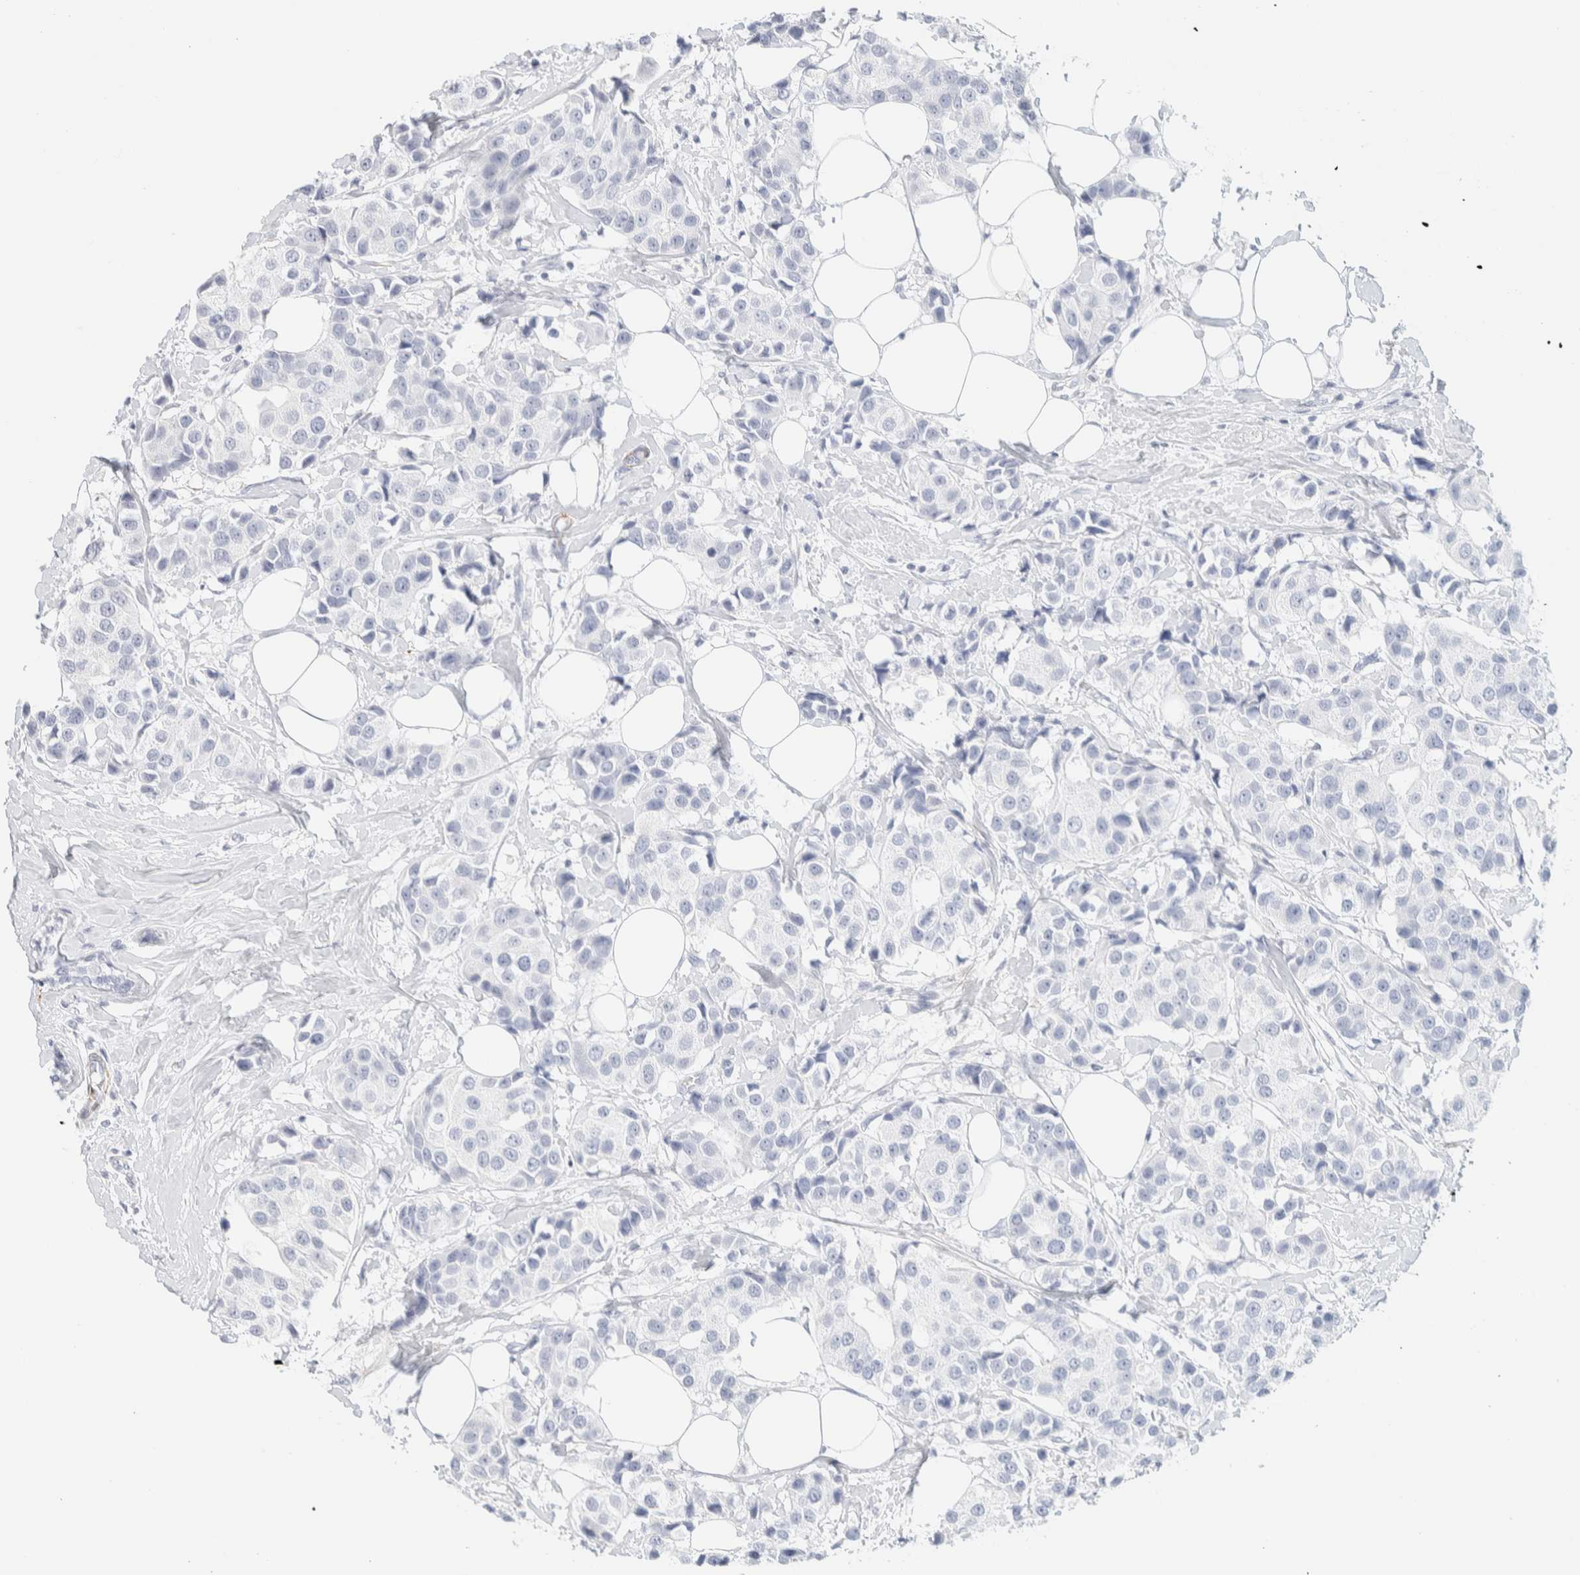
{"staining": {"intensity": "negative", "quantity": "none", "location": "none"}, "tissue": "breast cancer", "cell_type": "Tumor cells", "image_type": "cancer", "snomed": [{"axis": "morphology", "description": "Normal tissue, NOS"}, {"axis": "morphology", "description": "Duct carcinoma"}, {"axis": "topography", "description": "Breast"}], "caption": "Immunohistochemical staining of breast invasive ductal carcinoma displays no significant staining in tumor cells. Brightfield microscopy of immunohistochemistry (IHC) stained with DAB (3,3'-diaminobenzidine) (brown) and hematoxylin (blue), captured at high magnification.", "gene": "AFMID", "patient": {"sex": "female", "age": 39}}